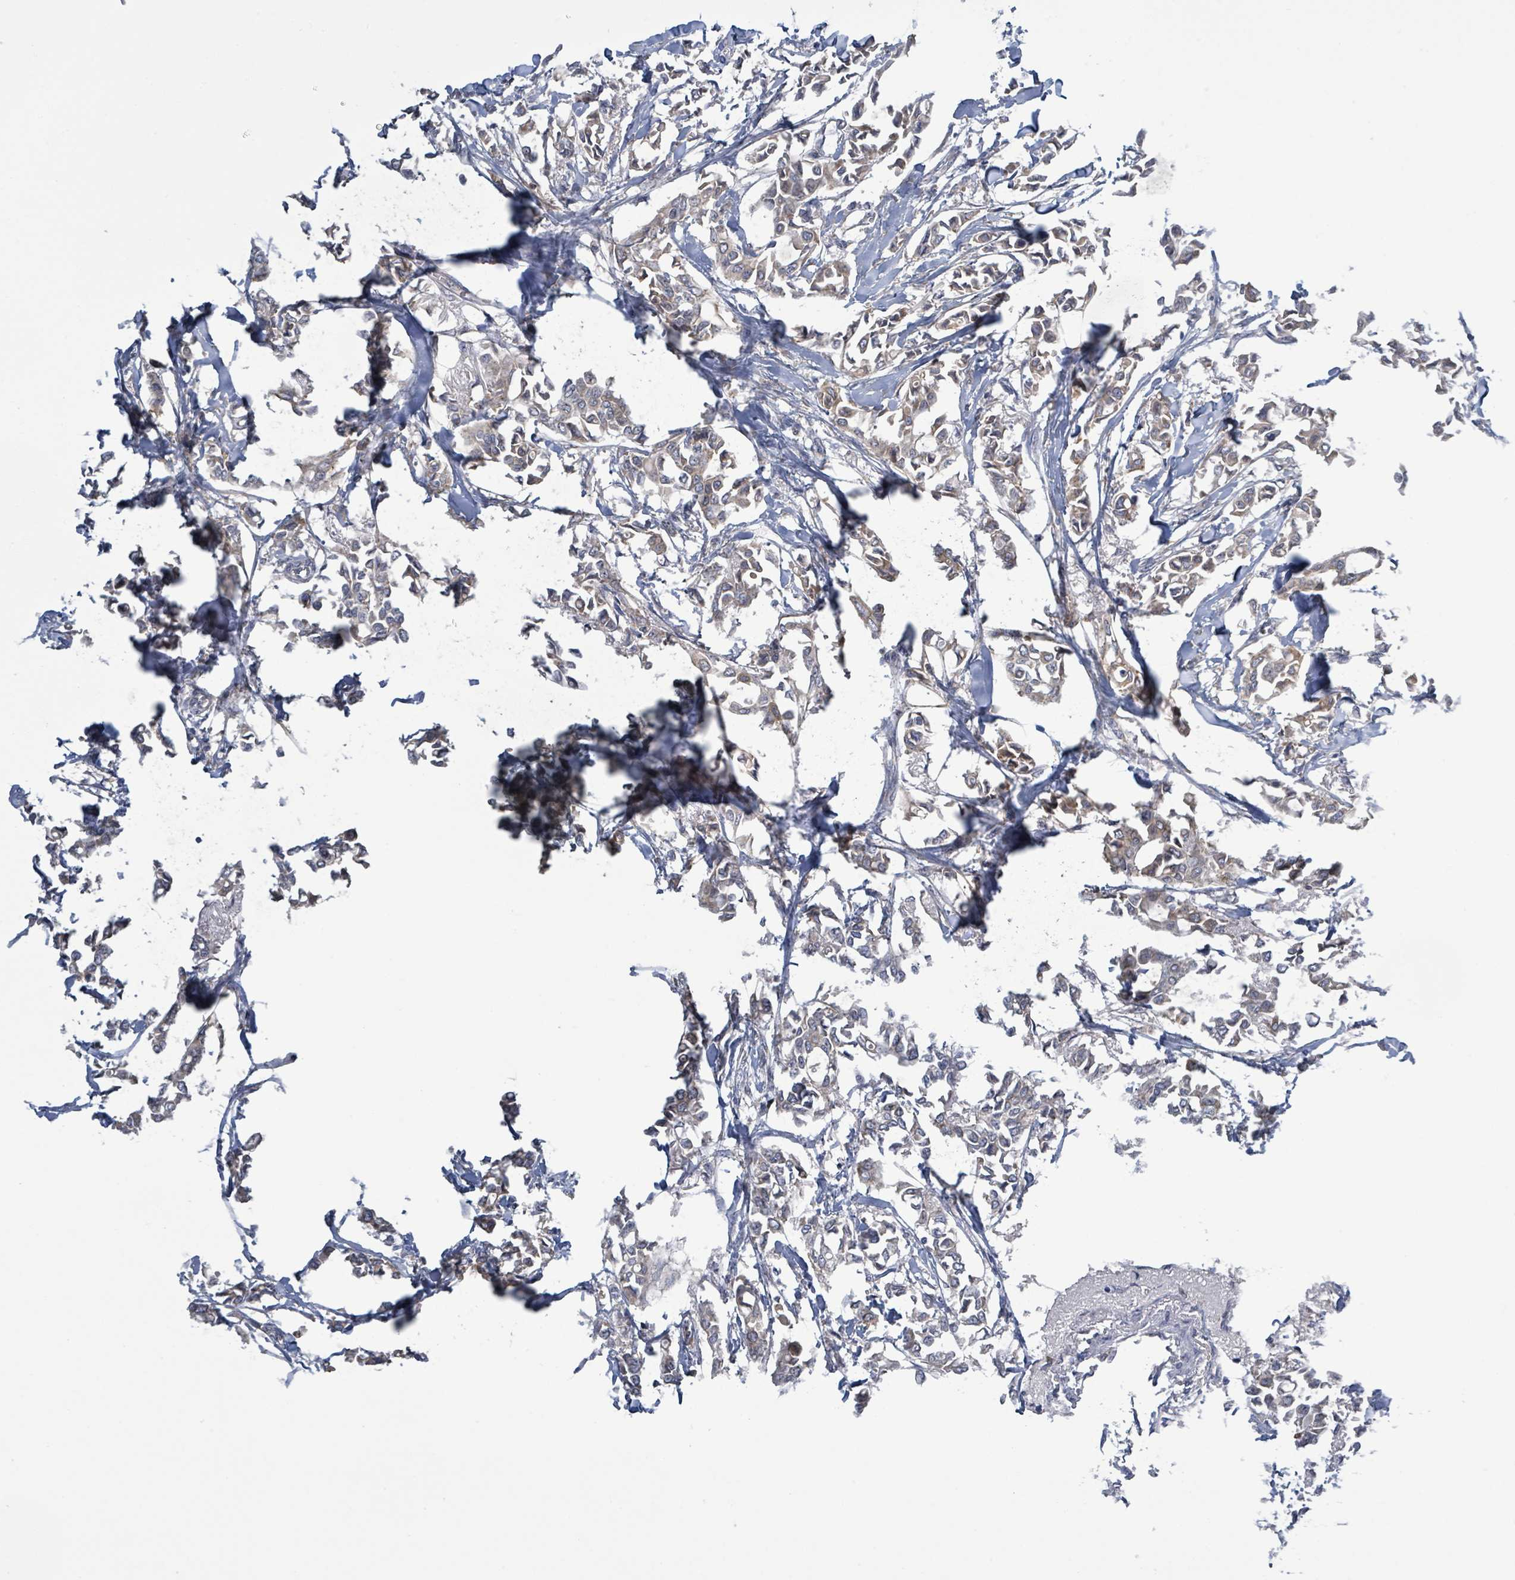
{"staining": {"intensity": "weak", "quantity": "25%-75%", "location": "cytoplasmic/membranous"}, "tissue": "breast cancer", "cell_type": "Tumor cells", "image_type": "cancer", "snomed": [{"axis": "morphology", "description": "Duct carcinoma"}, {"axis": "topography", "description": "Breast"}], "caption": "This photomicrograph exhibits immunohistochemistry staining of invasive ductal carcinoma (breast), with low weak cytoplasmic/membranous staining in about 25%-75% of tumor cells.", "gene": "ATP13A1", "patient": {"sex": "female", "age": 41}}